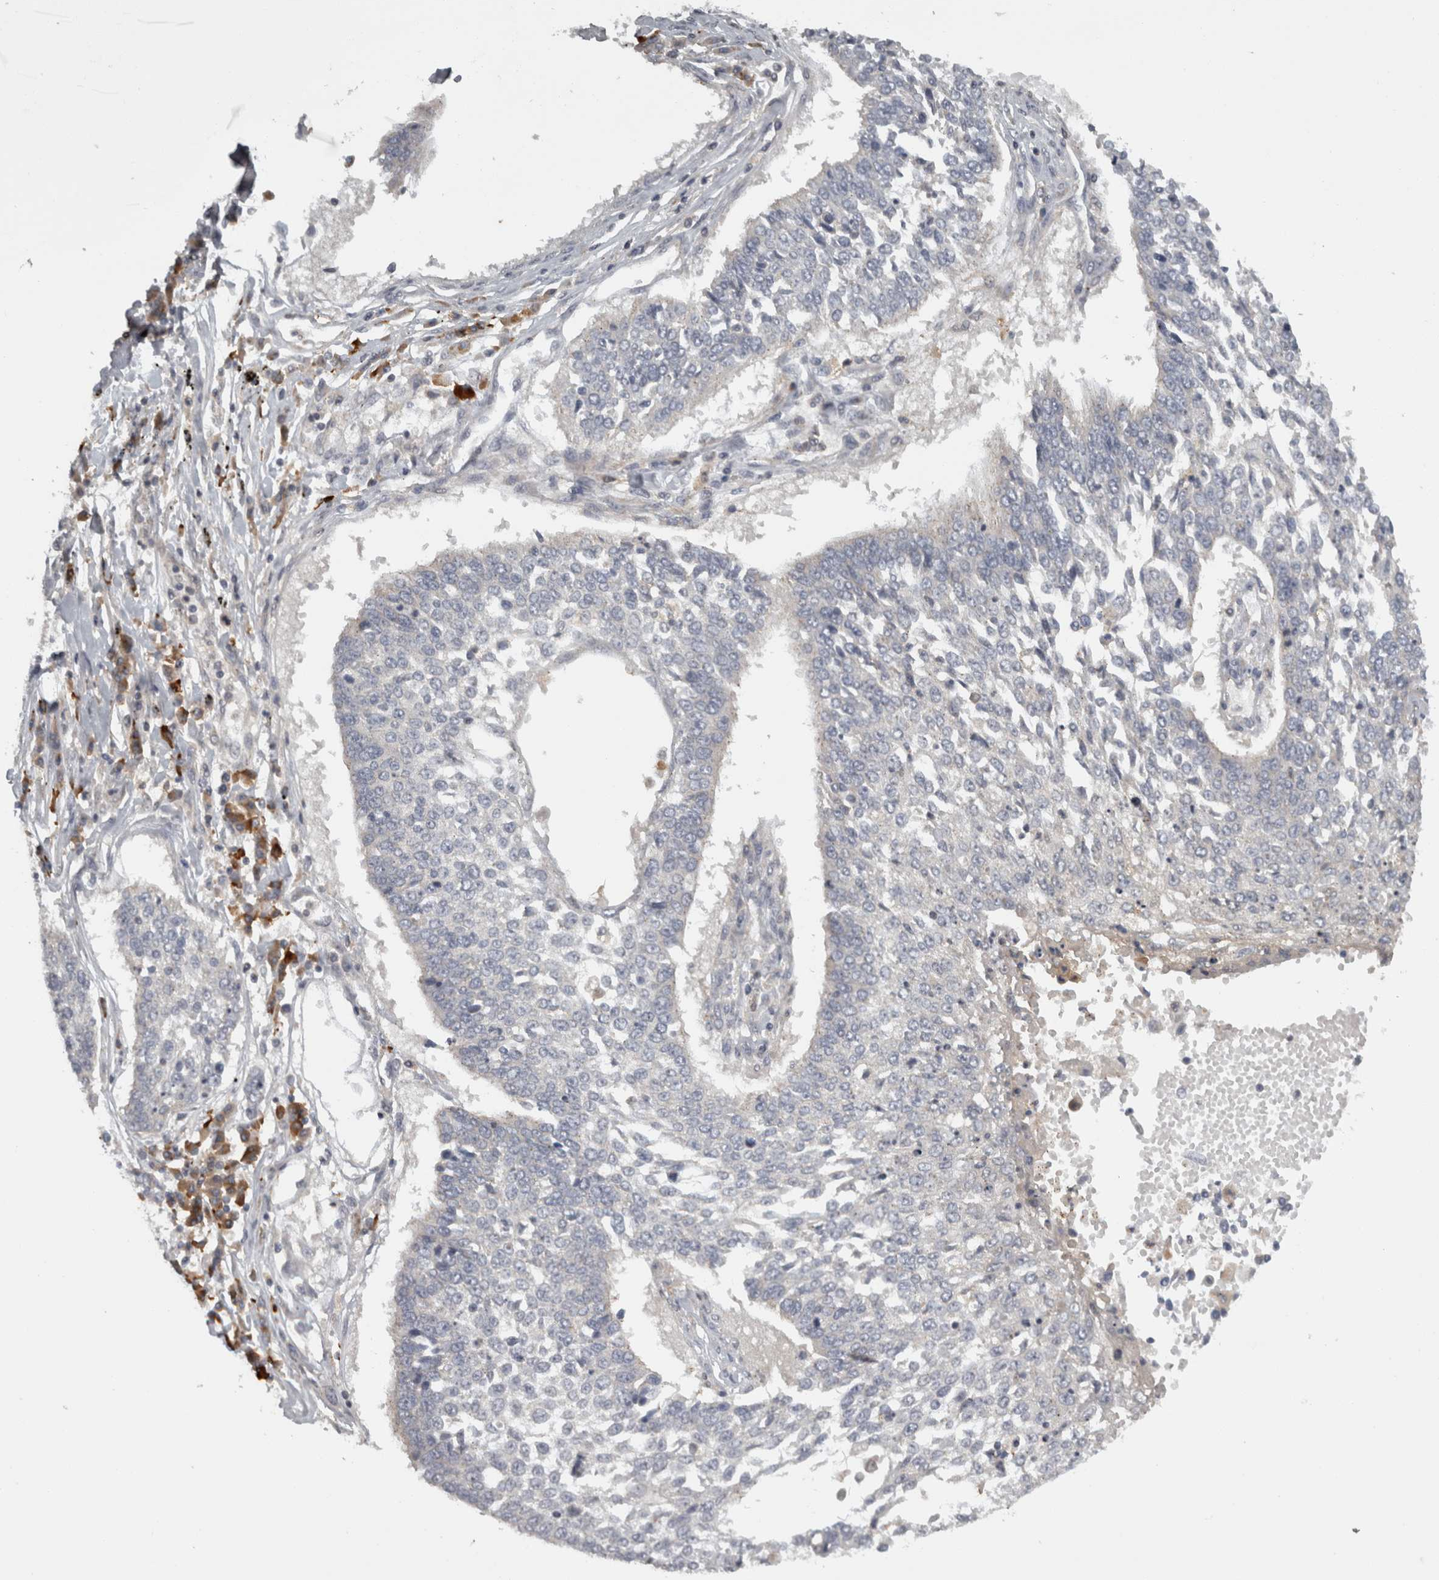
{"staining": {"intensity": "negative", "quantity": "none", "location": "none"}, "tissue": "lung cancer", "cell_type": "Tumor cells", "image_type": "cancer", "snomed": [{"axis": "morphology", "description": "Normal tissue, NOS"}, {"axis": "morphology", "description": "Squamous cell carcinoma, NOS"}, {"axis": "topography", "description": "Cartilage tissue"}, {"axis": "topography", "description": "Bronchus"}, {"axis": "topography", "description": "Lung"}, {"axis": "topography", "description": "Peripheral nerve tissue"}], "caption": "Tumor cells are negative for brown protein staining in squamous cell carcinoma (lung).", "gene": "SLCO5A1", "patient": {"sex": "female", "age": 49}}